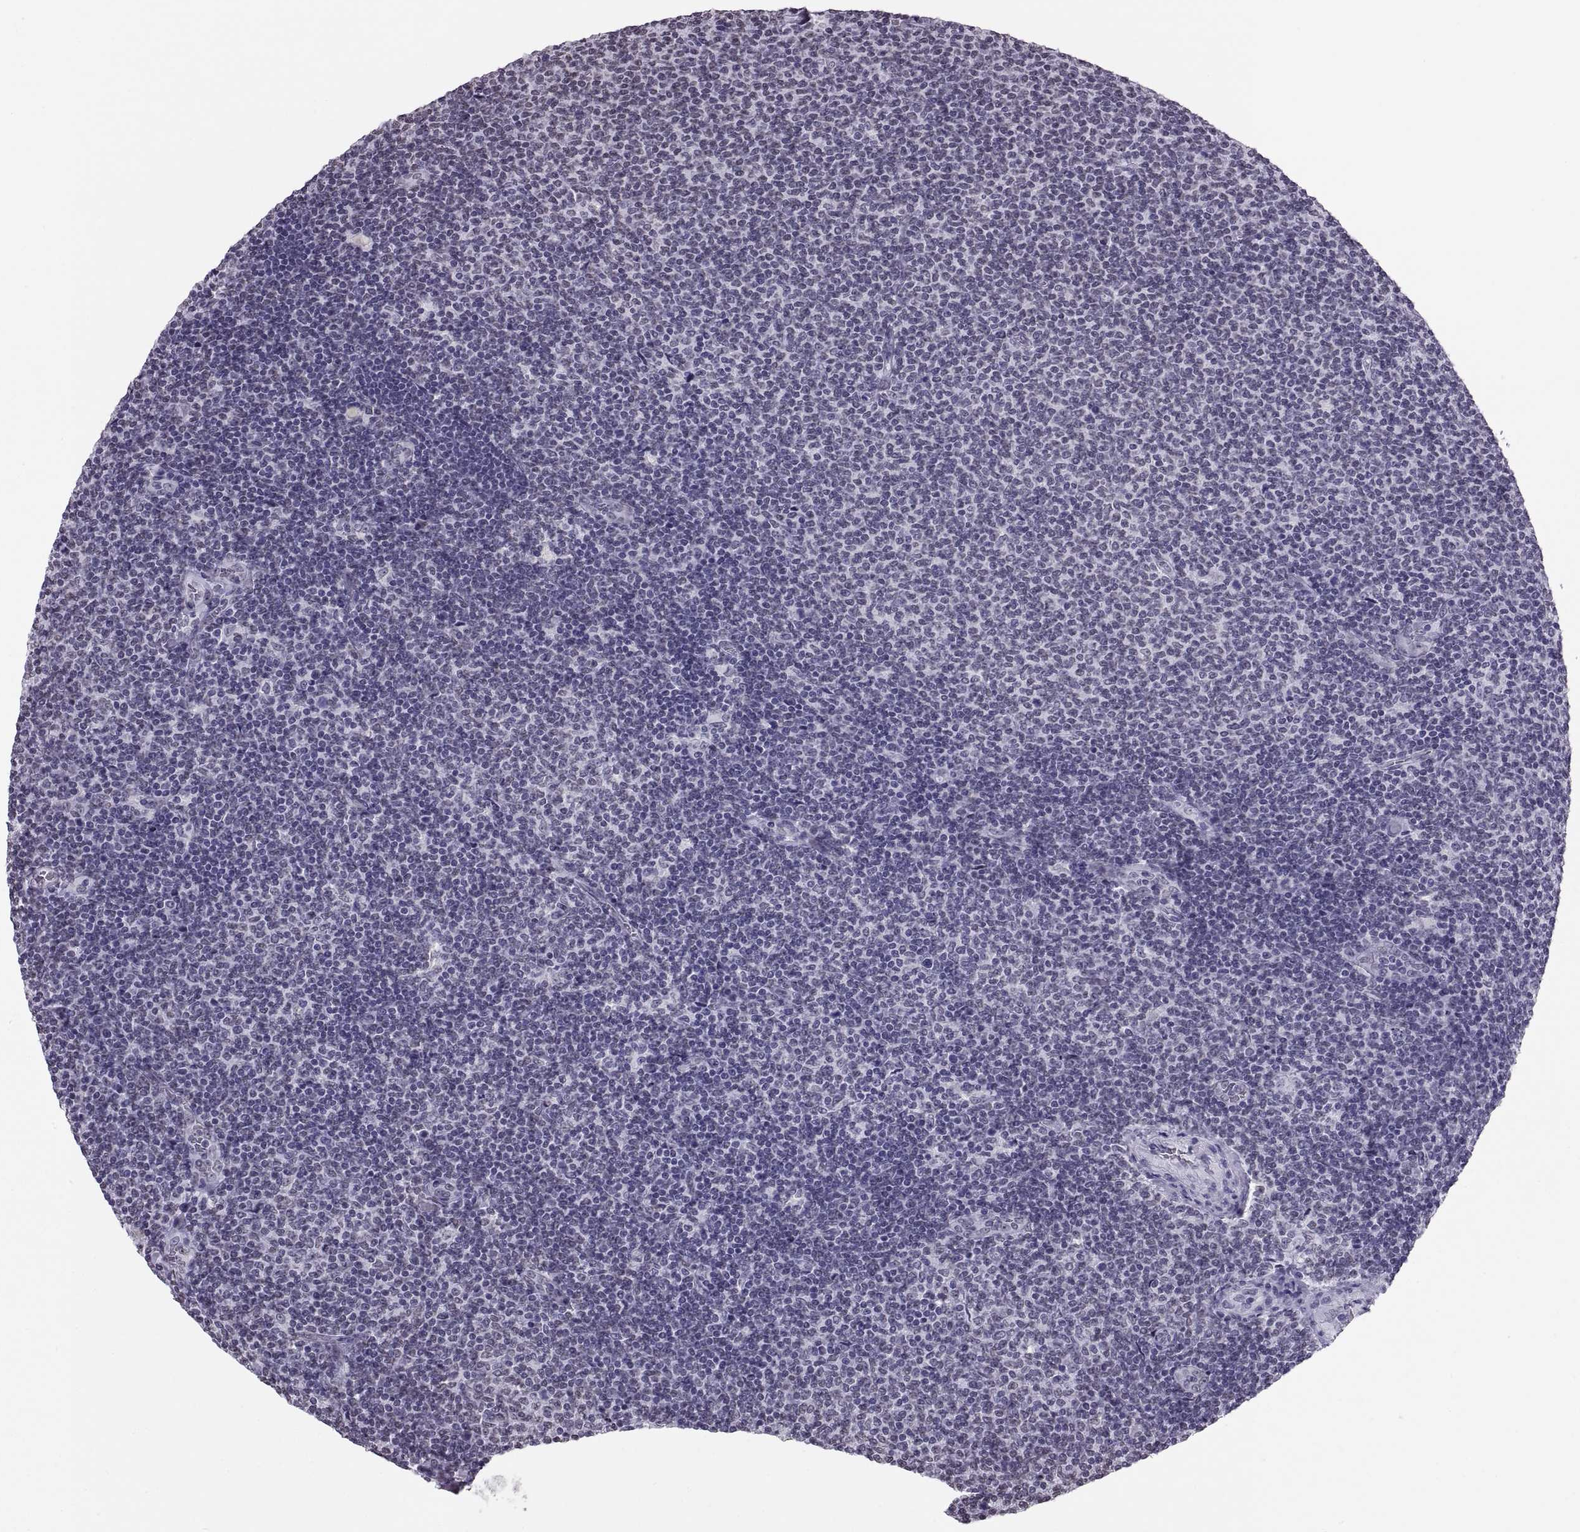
{"staining": {"intensity": "negative", "quantity": "none", "location": "none"}, "tissue": "lymphoma", "cell_type": "Tumor cells", "image_type": "cancer", "snomed": [{"axis": "morphology", "description": "Malignant lymphoma, non-Hodgkin's type, Low grade"}, {"axis": "topography", "description": "Lymph node"}], "caption": "Lymphoma was stained to show a protein in brown. There is no significant expression in tumor cells.", "gene": "CARTPT", "patient": {"sex": "male", "age": 52}}